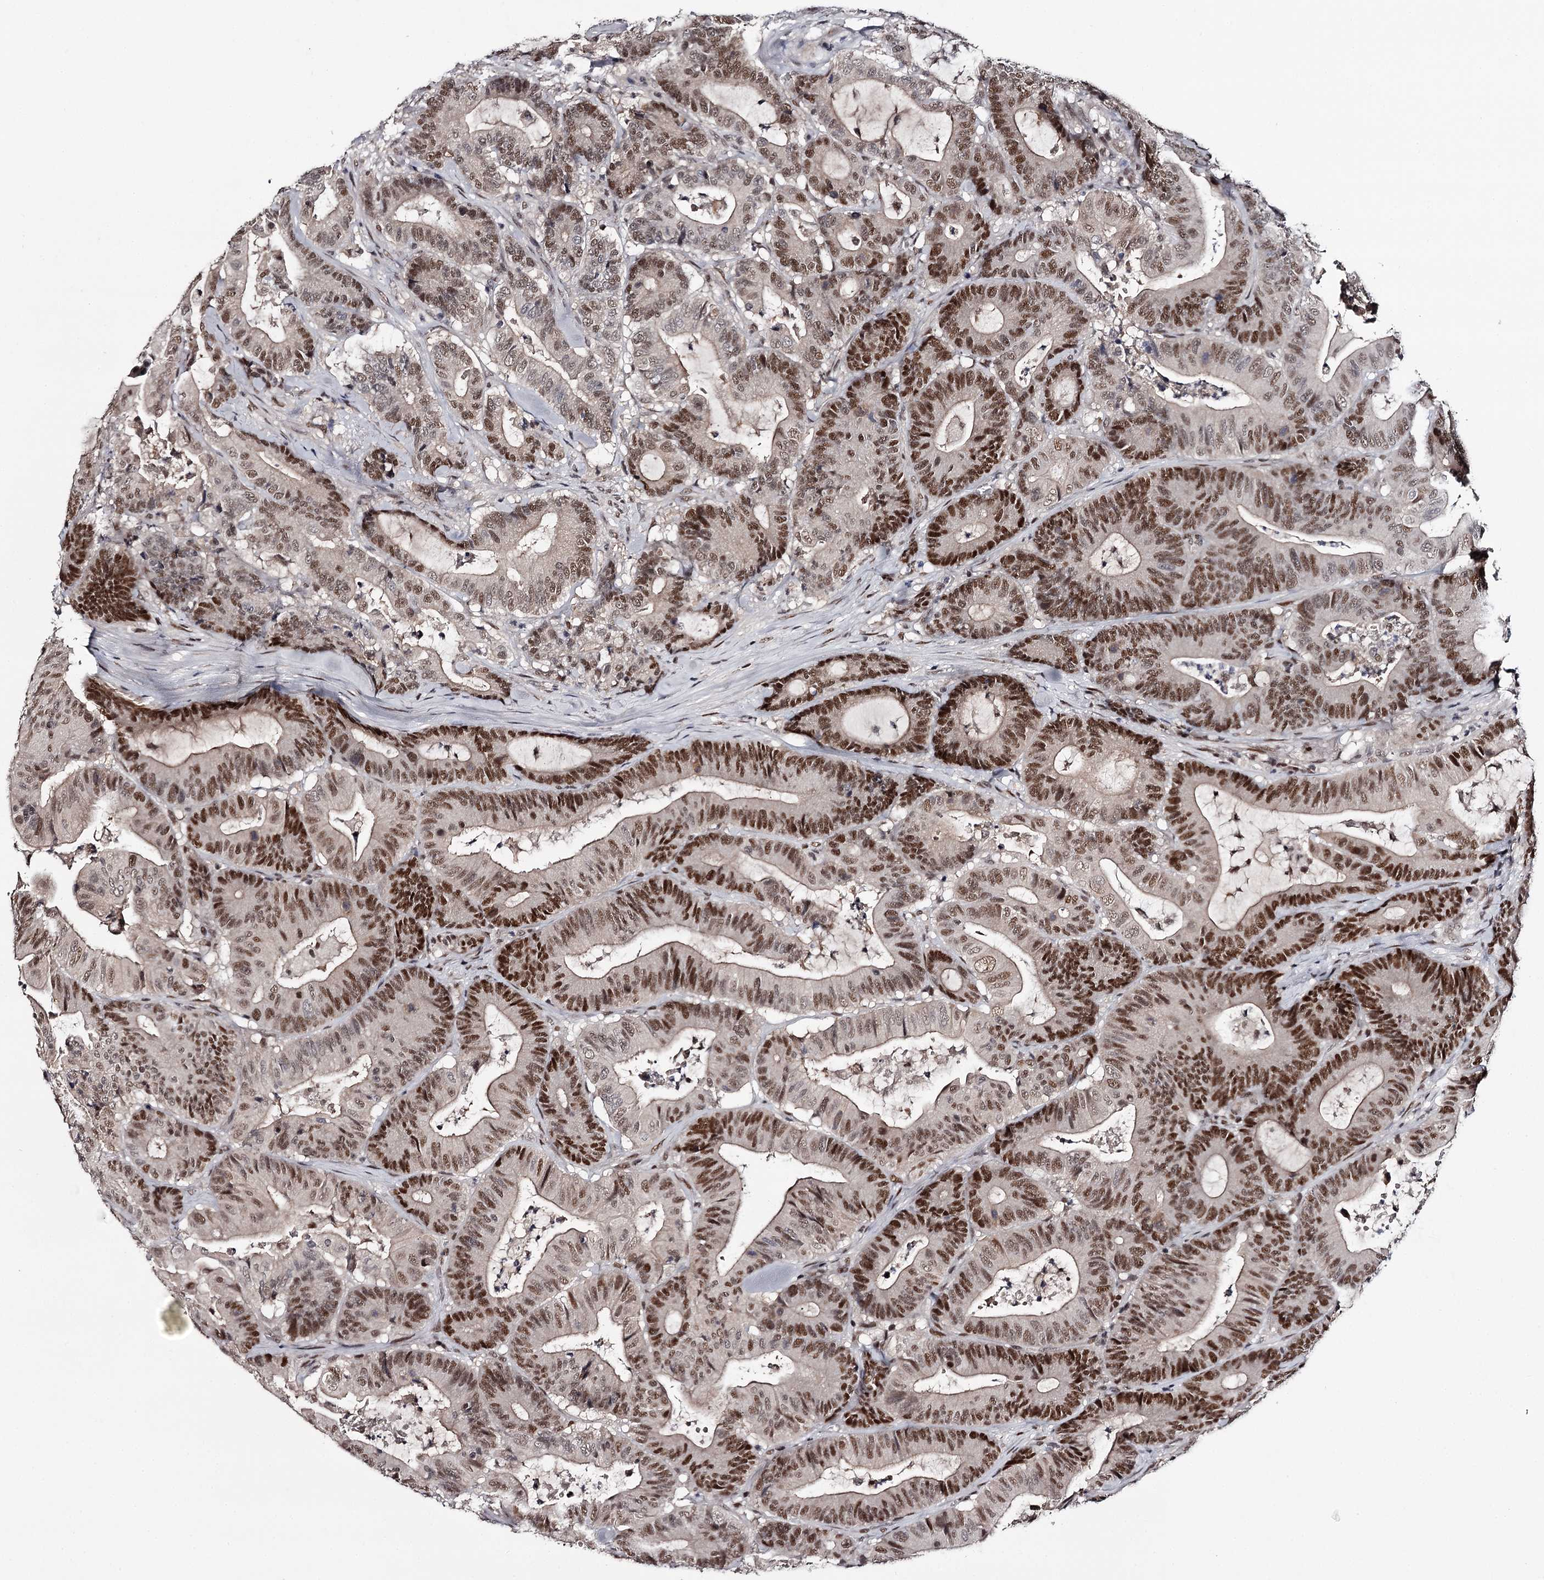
{"staining": {"intensity": "strong", "quantity": ">75%", "location": "nuclear"}, "tissue": "colorectal cancer", "cell_type": "Tumor cells", "image_type": "cancer", "snomed": [{"axis": "morphology", "description": "Adenocarcinoma, NOS"}, {"axis": "topography", "description": "Colon"}], "caption": "Immunohistochemistry (IHC) of human colorectal cancer (adenocarcinoma) demonstrates high levels of strong nuclear expression in about >75% of tumor cells. The staining was performed using DAB (3,3'-diaminobenzidine), with brown indicating positive protein expression. Nuclei are stained blue with hematoxylin.", "gene": "TTC33", "patient": {"sex": "female", "age": 84}}